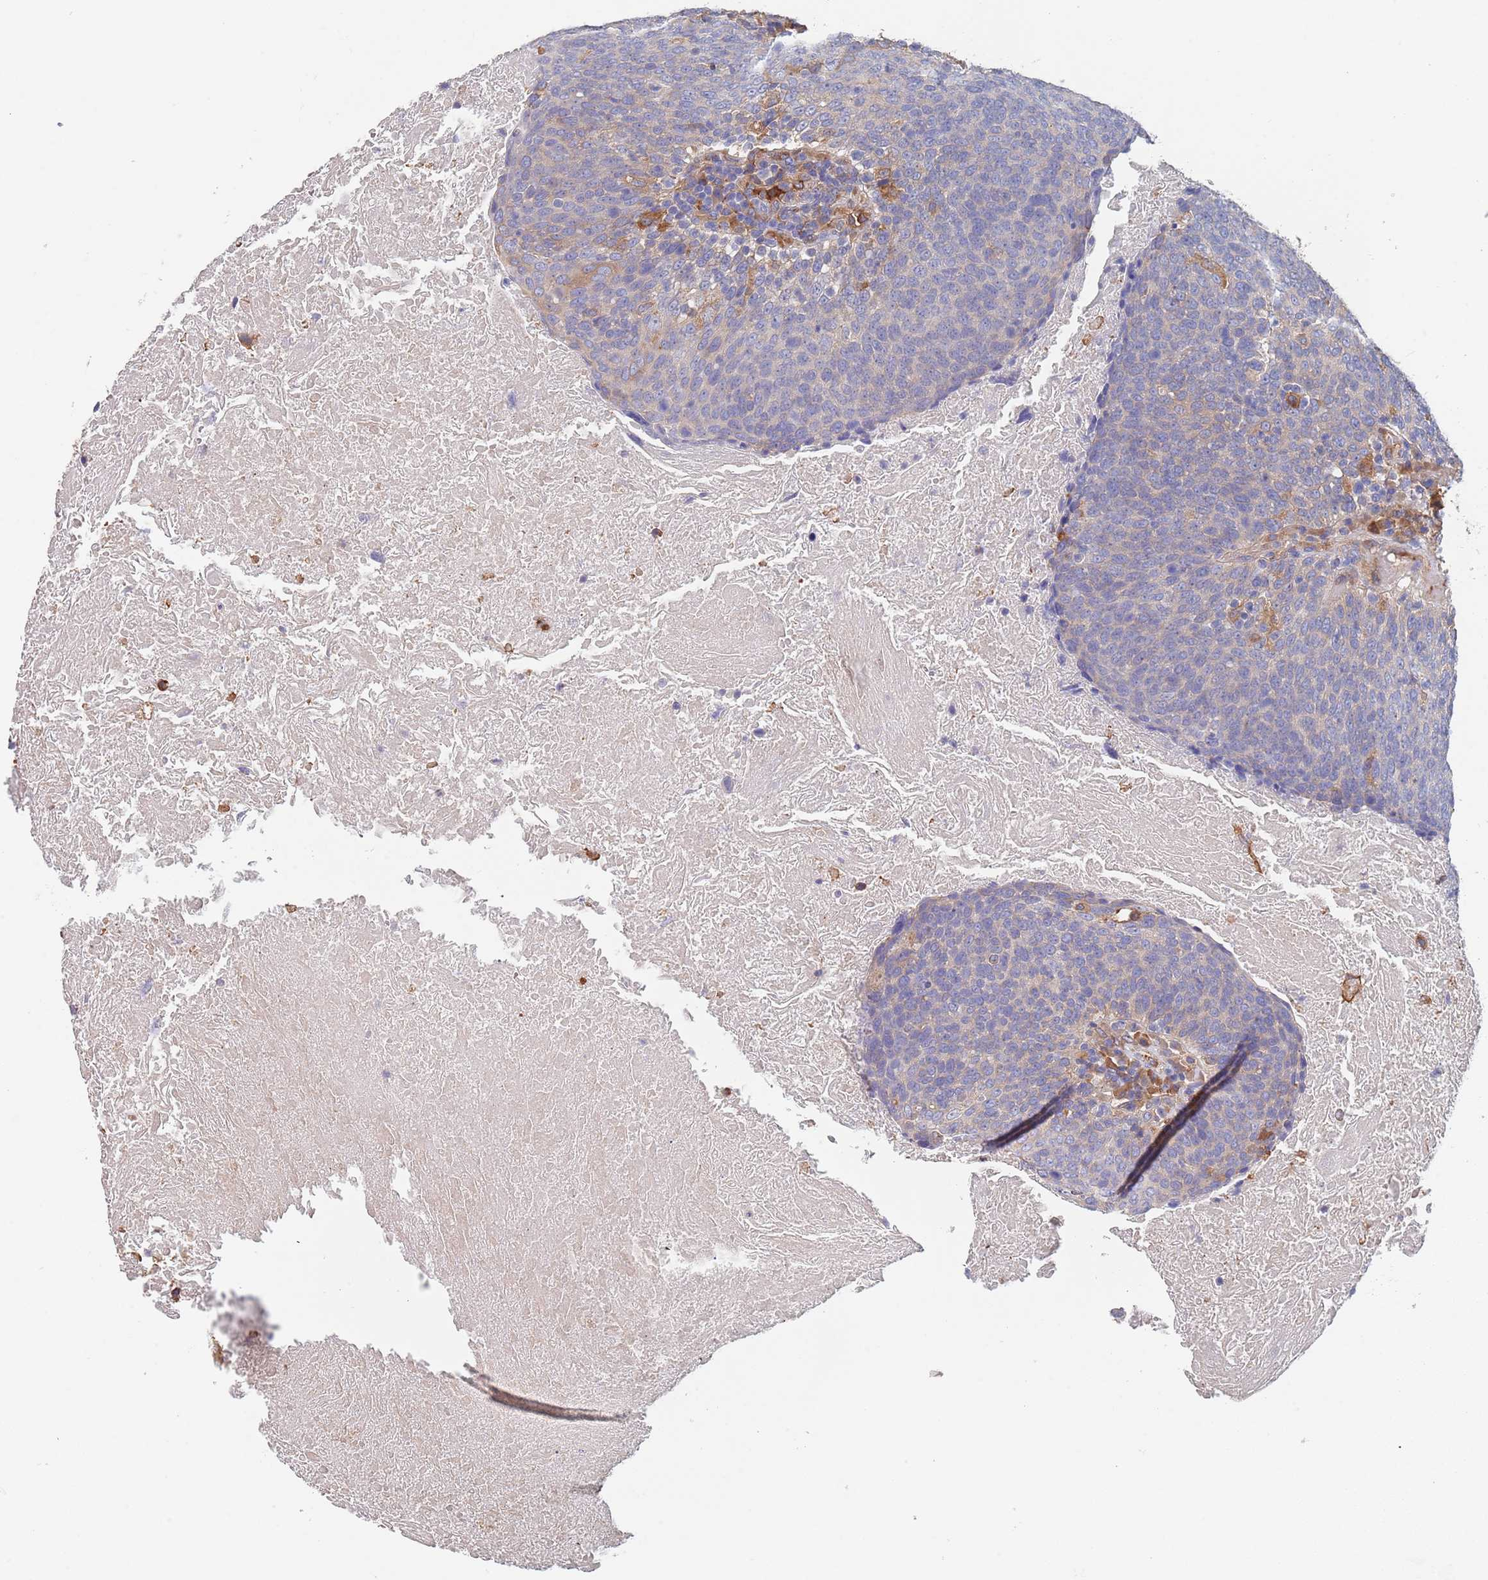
{"staining": {"intensity": "weak", "quantity": "<25%", "location": "cytoplasmic/membranous"}, "tissue": "head and neck cancer", "cell_type": "Tumor cells", "image_type": "cancer", "snomed": [{"axis": "morphology", "description": "Squamous cell carcinoma, NOS"}, {"axis": "morphology", "description": "Squamous cell carcinoma, metastatic, NOS"}, {"axis": "topography", "description": "Lymph node"}, {"axis": "topography", "description": "Head-Neck"}], "caption": "DAB (3,3'-diaminobenzidine) immunohistochemical staining of head and neck cancer shows no significant staining in tumor cells.", "gene": "DCUN1D3", "patient": {"sex": "male", "age": 62}}